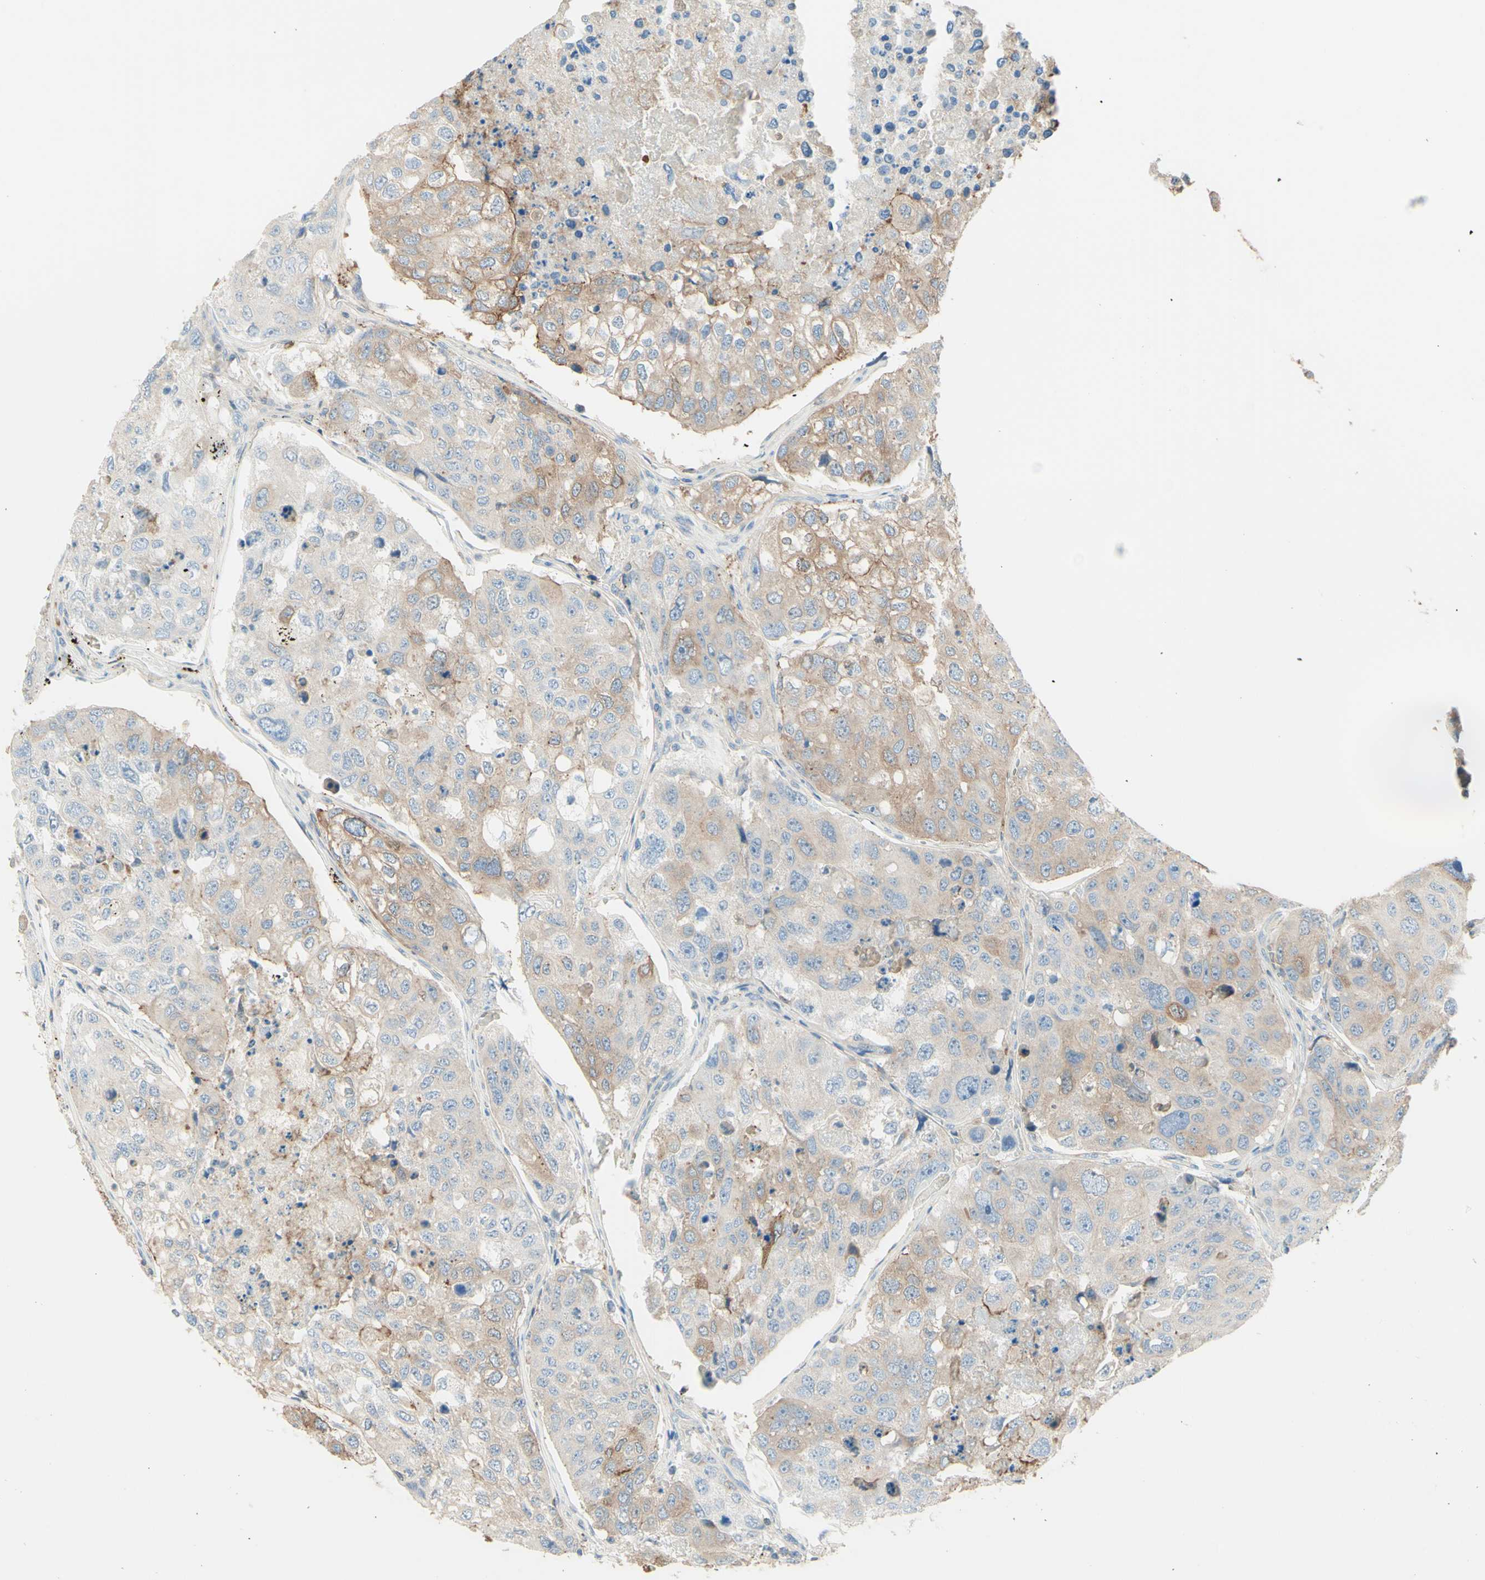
{"staining": {"intensity": "moderate", "quantity": "25%-75%", "location": "cytoplasmic/membranous"}, "tissue": "urothelial cancer", "cell_type": "Tumor cells", "image_type": "cancer", "snomed": [{"axis": "morphology", "description": "Urothelial carcinoma, High grade"}, {"axis": "topography", "description": "Lymph node"}, {"axis": "topography", "description": "Urinary bladder"}], "caption": "A histopathology image of urothelial cancer stained for a protein displays moderate cytoplasmic/membranous brown staining in tumor cells.", "gene": "MTM1", "patient": {"sex": "male", "age": 51}}